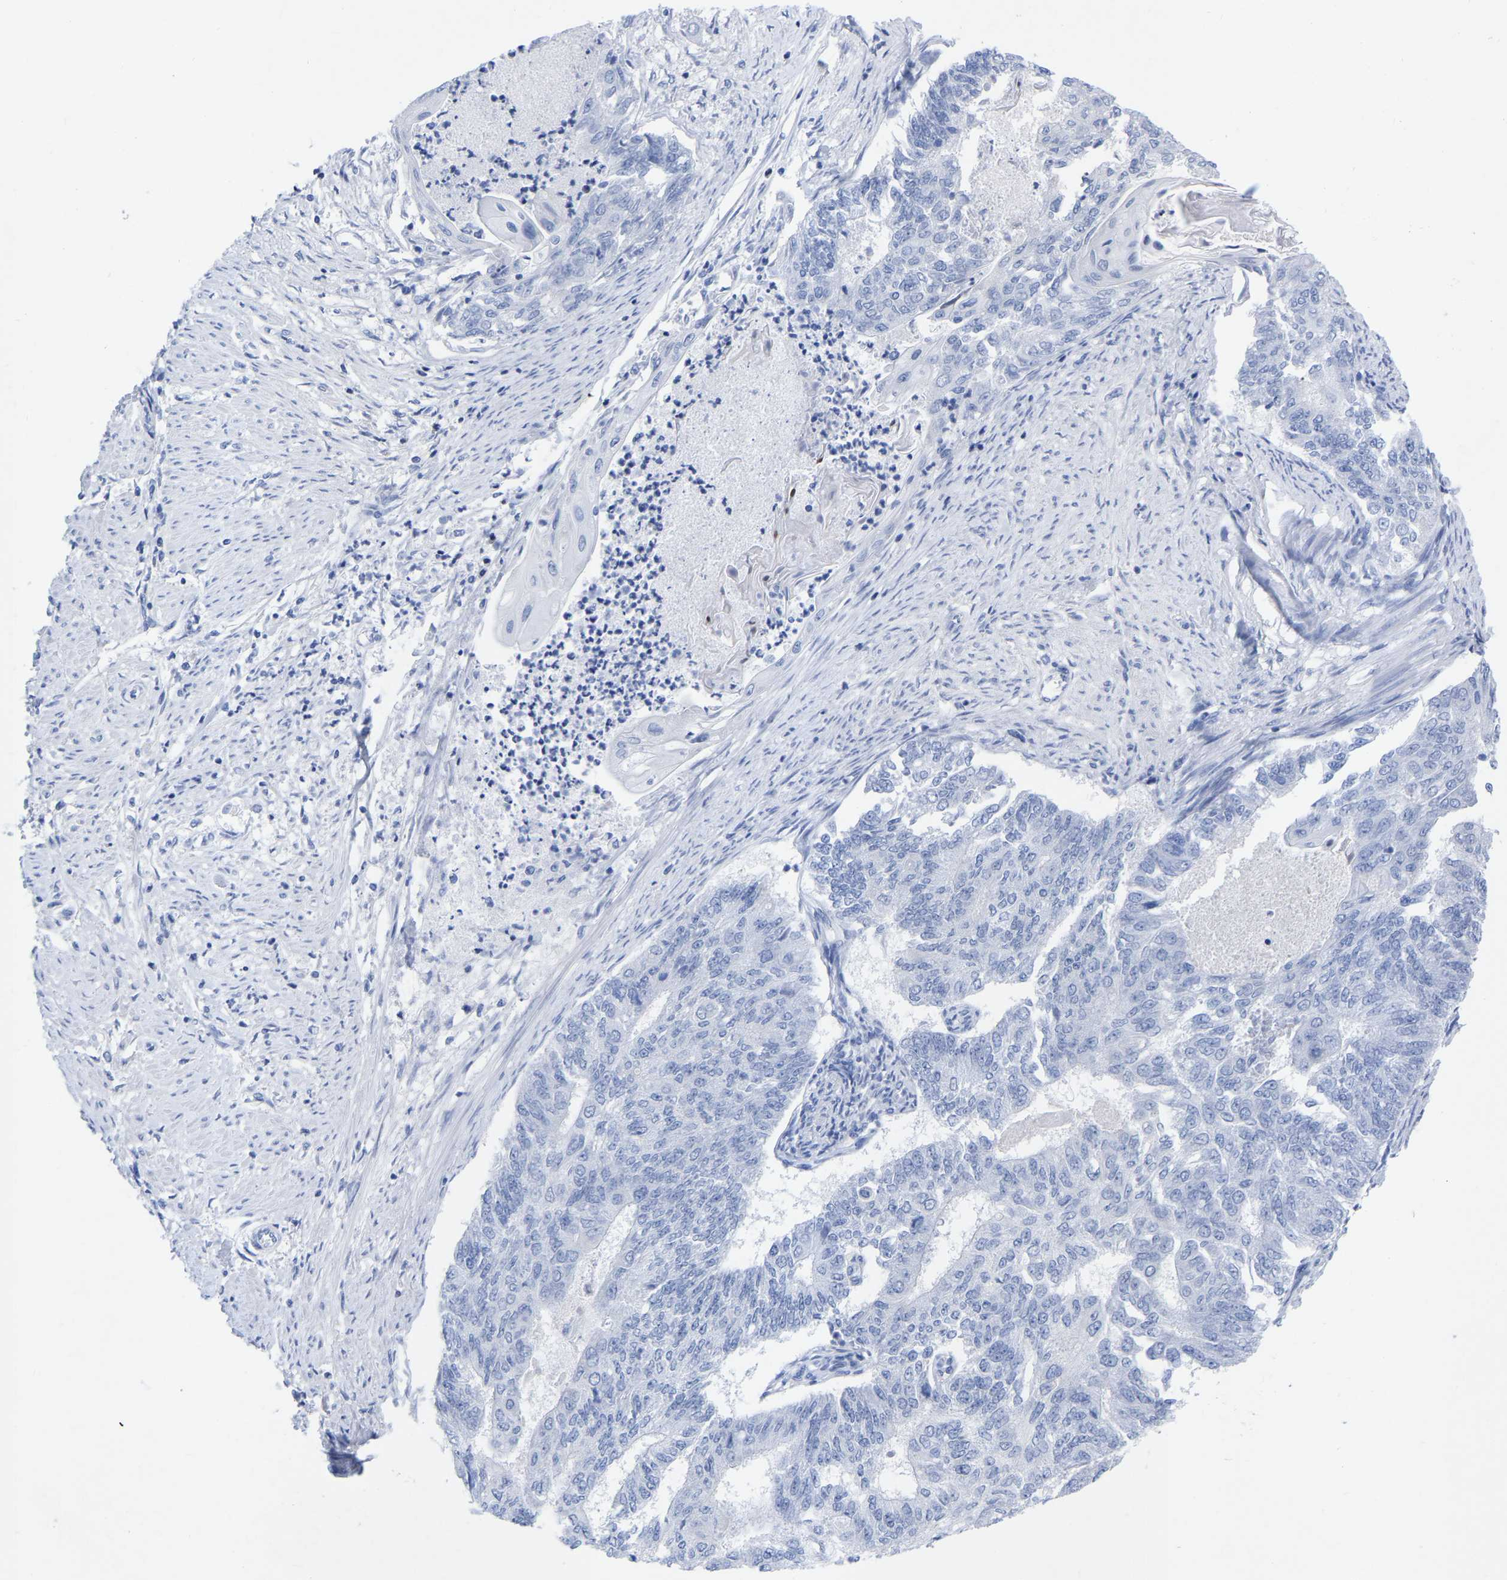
{"staining": {"intensity": "negative", "quantity": "none", "location": "none"}, "tissue": "endometrial cancer", "cell_type": "Tumor cells", "image_type": "cancer", "snomed": [{"axis": "morphology", "description": "Adenocarcinoma, NOS"}, {"axis": "topography", "description": "Endometrium"}], "caption": "A histopathology image of human endometrial cancer is negative for staining in tumor cells.", "gene": "ZNF629", "patient": {"sex": "female", "age": 32}}